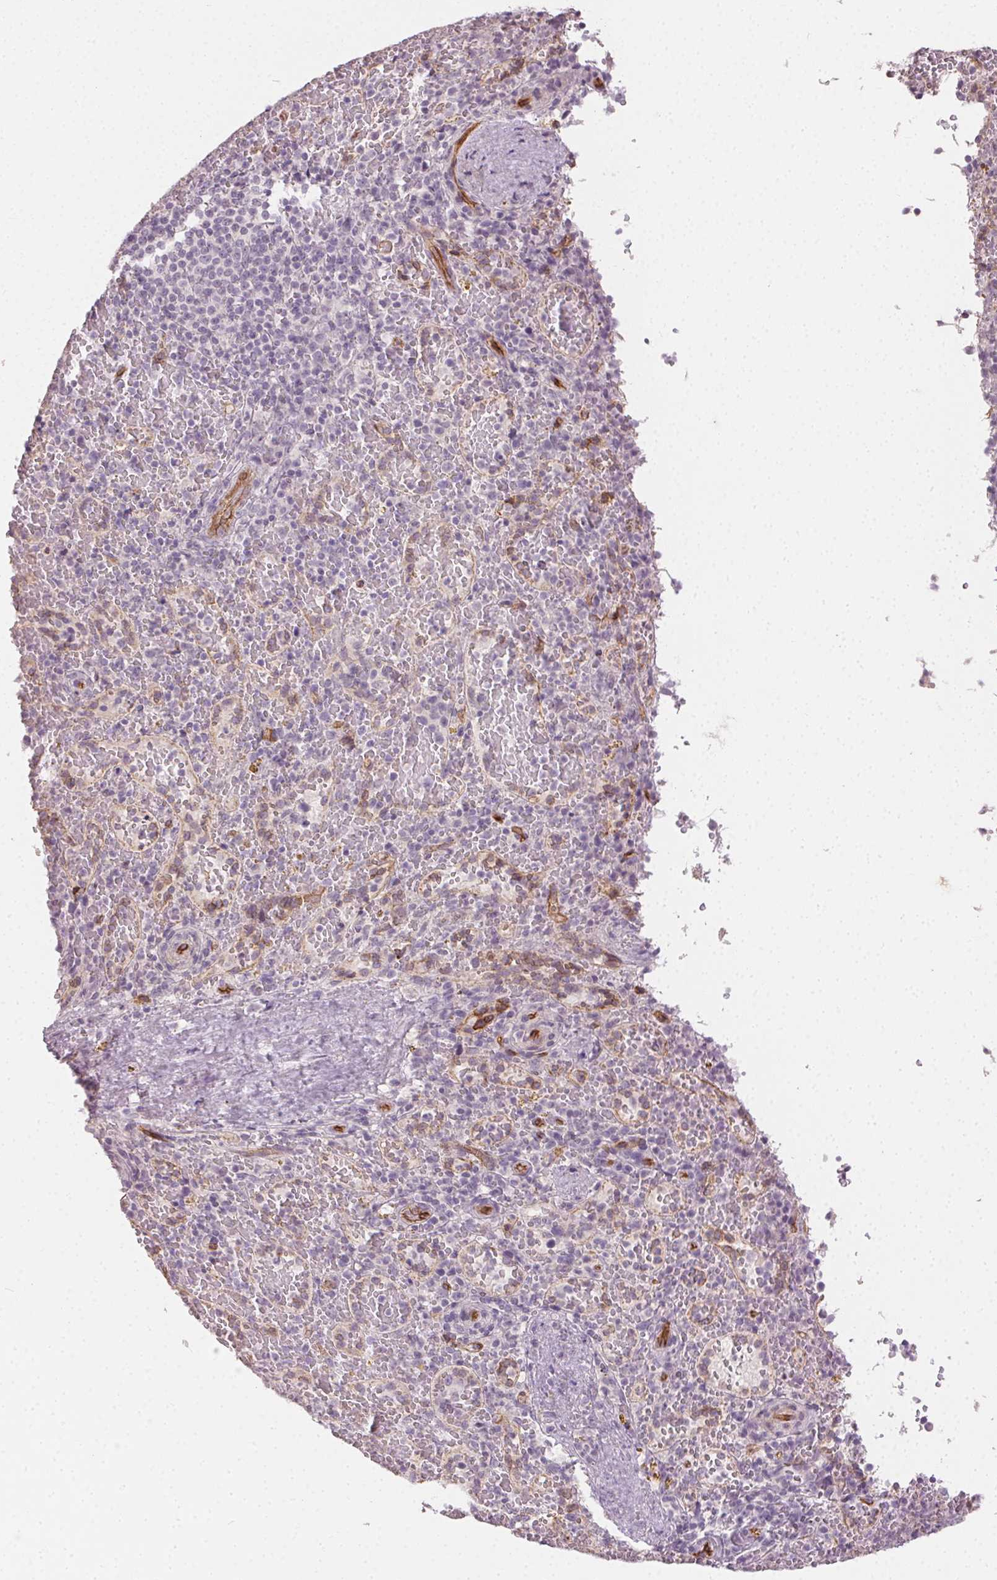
{"staining": {"intensity": "negative", "quantity": "none", "location": "none"}, "tissue": "spleen", "cell_type": "Cells in red pulp", "image_type": "normal", "snomed": [{"axis": "morphology", "description": "Normal tissue, NOS"}, {"axis": "topography", "description": "Spleen"}], "caption": "IHC image of normal human spleen stained for a protein (brown), which demonstrates no expression in cells in red pulp.", "gene": "PODXL", "patient": {"sex": "female", "age": 50}}